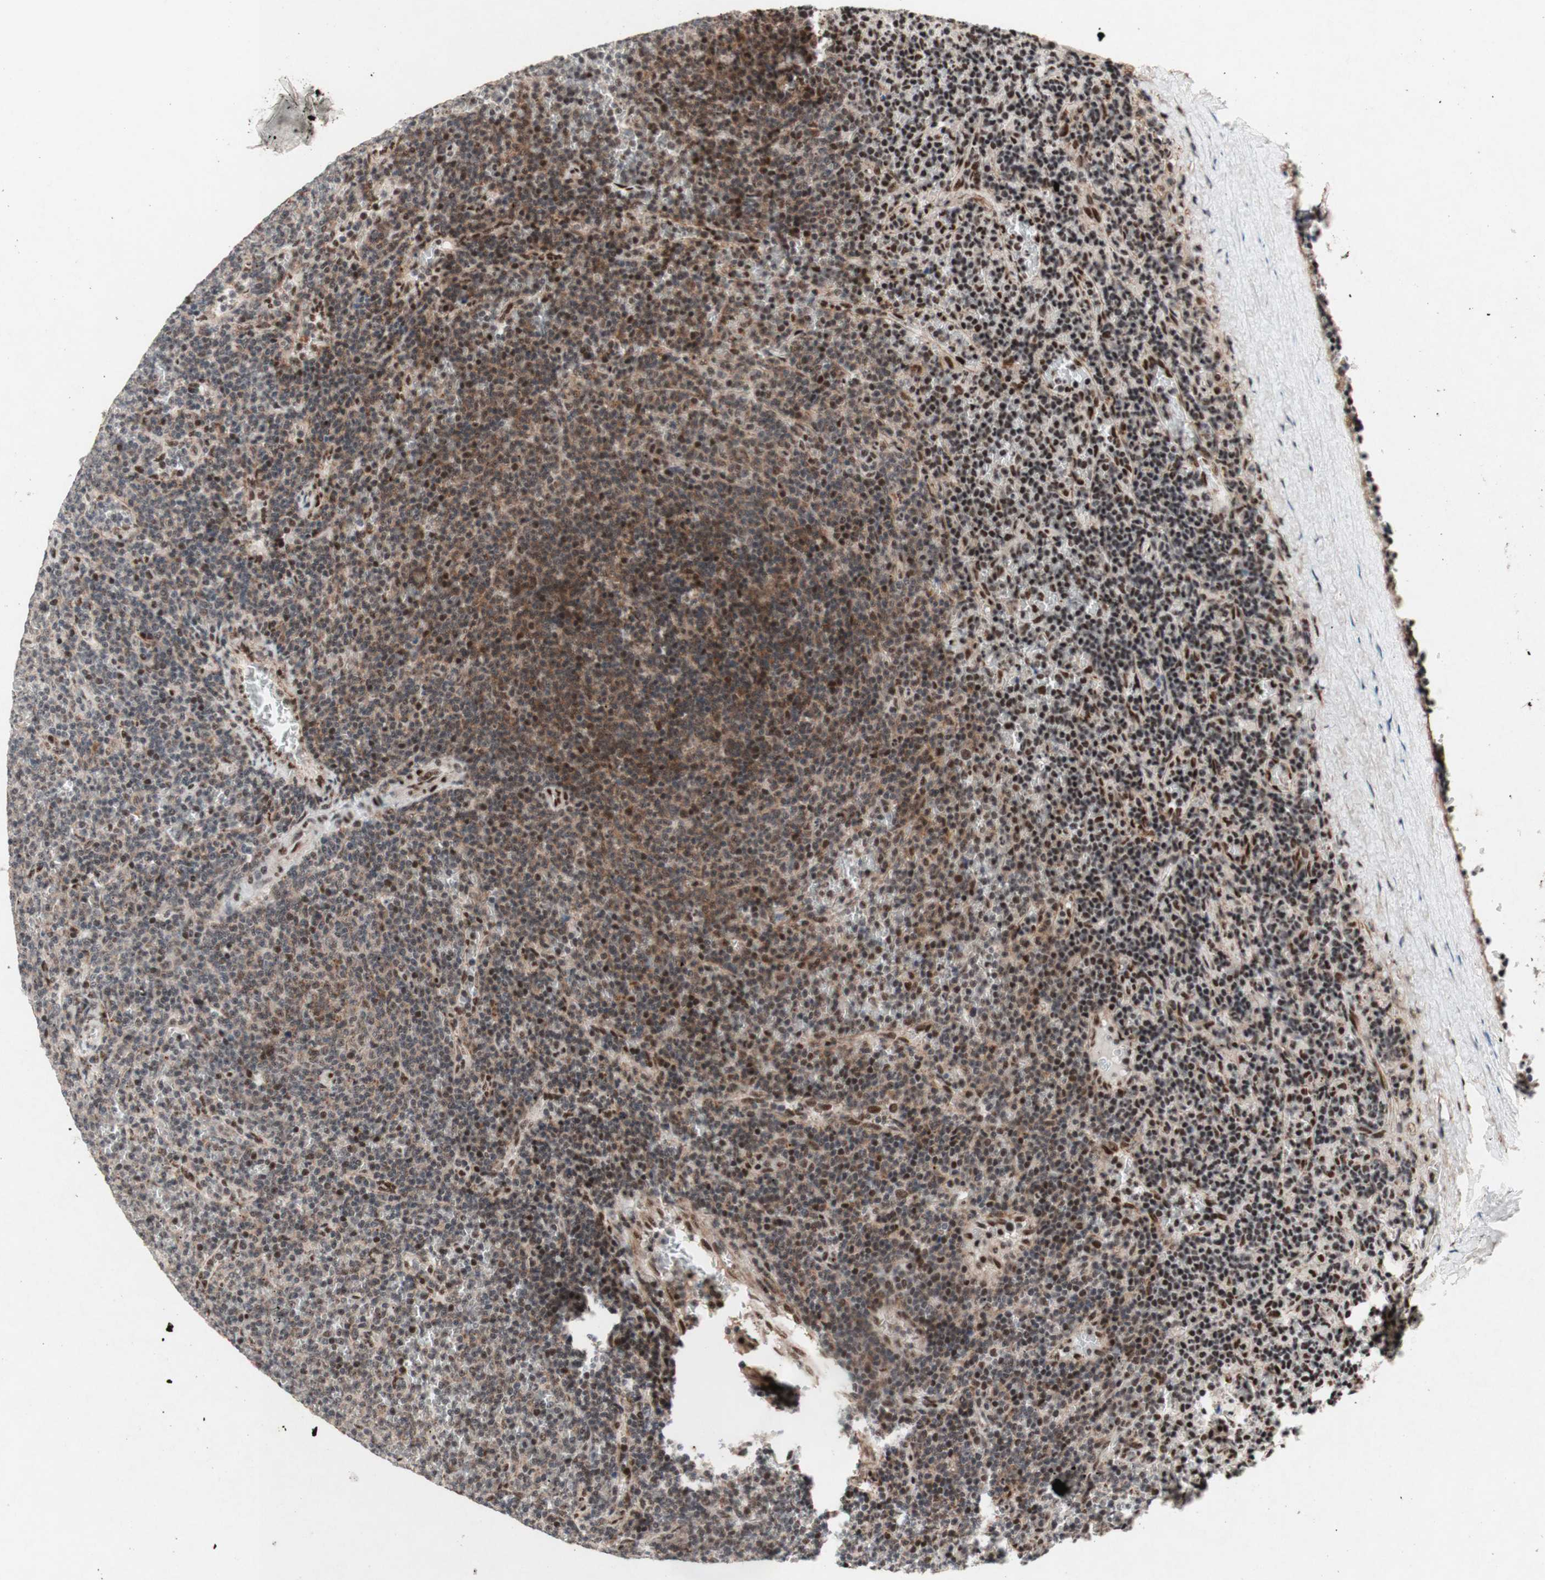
{"staining": {"intensity": "moderate", "quantity": "25%-75%", "location": "nuclear"}, "tissue": "lymphoma", "cell_type": "Tumor cells", "image_type": "cancer", "snomed": [{"axis": "morphology", "description": "Malignant lymphoma, non-Hodgkin's type, Low grade"}, {"axis": "topography", "description": "Spleen"}], "caption": "Protein expression analysis of human lymphoma reveals moderate nuclear expression in approximately 25%-75% of tumor cells.", "gene": "TLE1", "patient": {"sex": "female", "age": 50}}